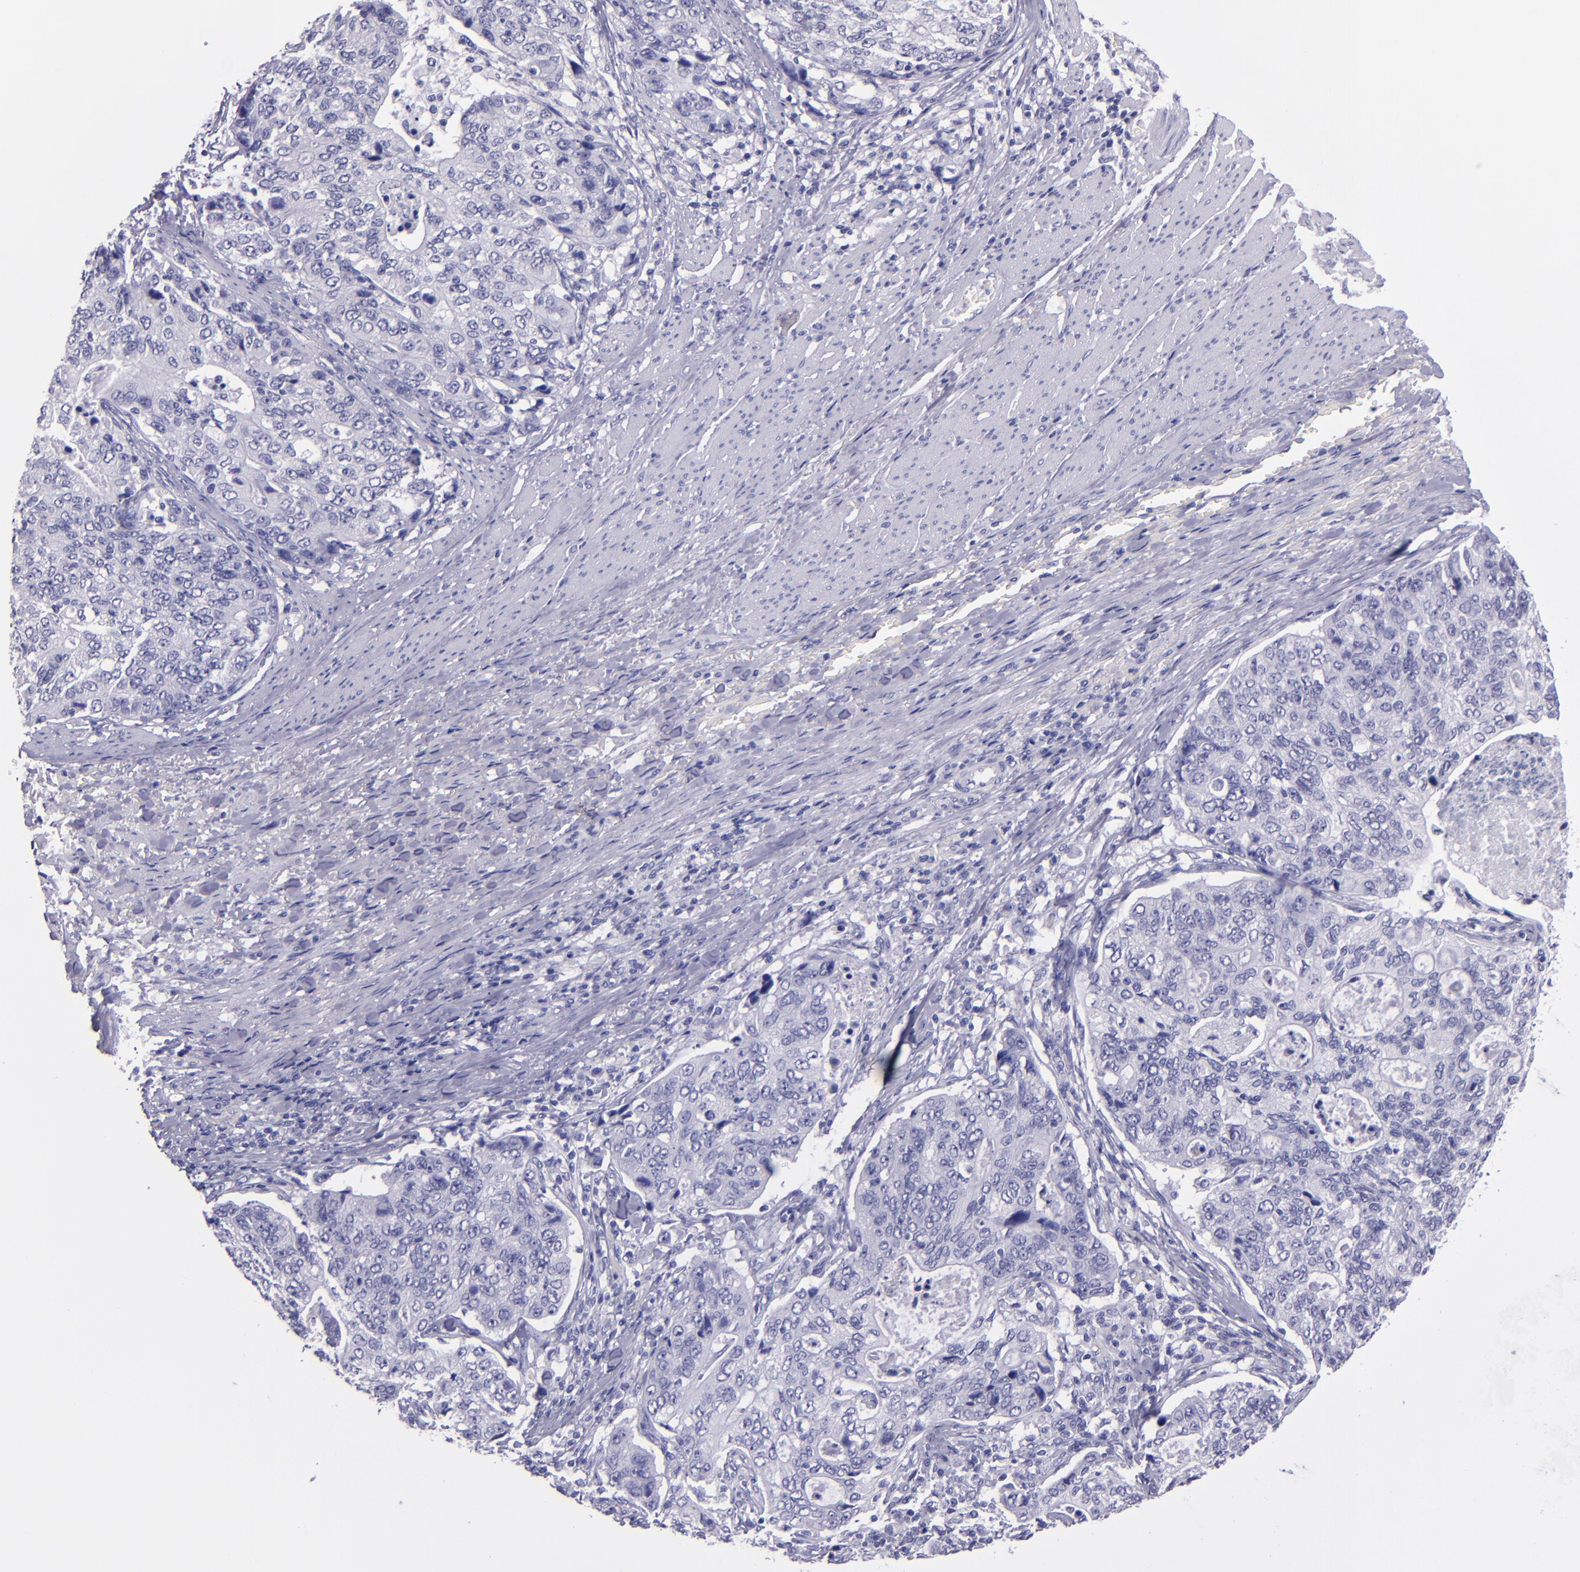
{"staining": {"intensity": "negative", "quantity": "none", "location": "none"}, "tissue": "stomach cancer", "cell_type": "Tumor cells", "image_type": "cancer", "snomed": [{"axis": "morphology", "description": "Adenocarcinoma, NOS"}, {"axis": "topography", "description": "Esophagus"}, {"axis": "topography", "description": "Stomach"}], "caption": "A high-resolution micrograph shows immunohistochemistry staining of stomach cancer, which demonstrates no significant staining in tumor cells.", "gene": "TNNT3", "patient": {"sex": "male", "age": 74}}